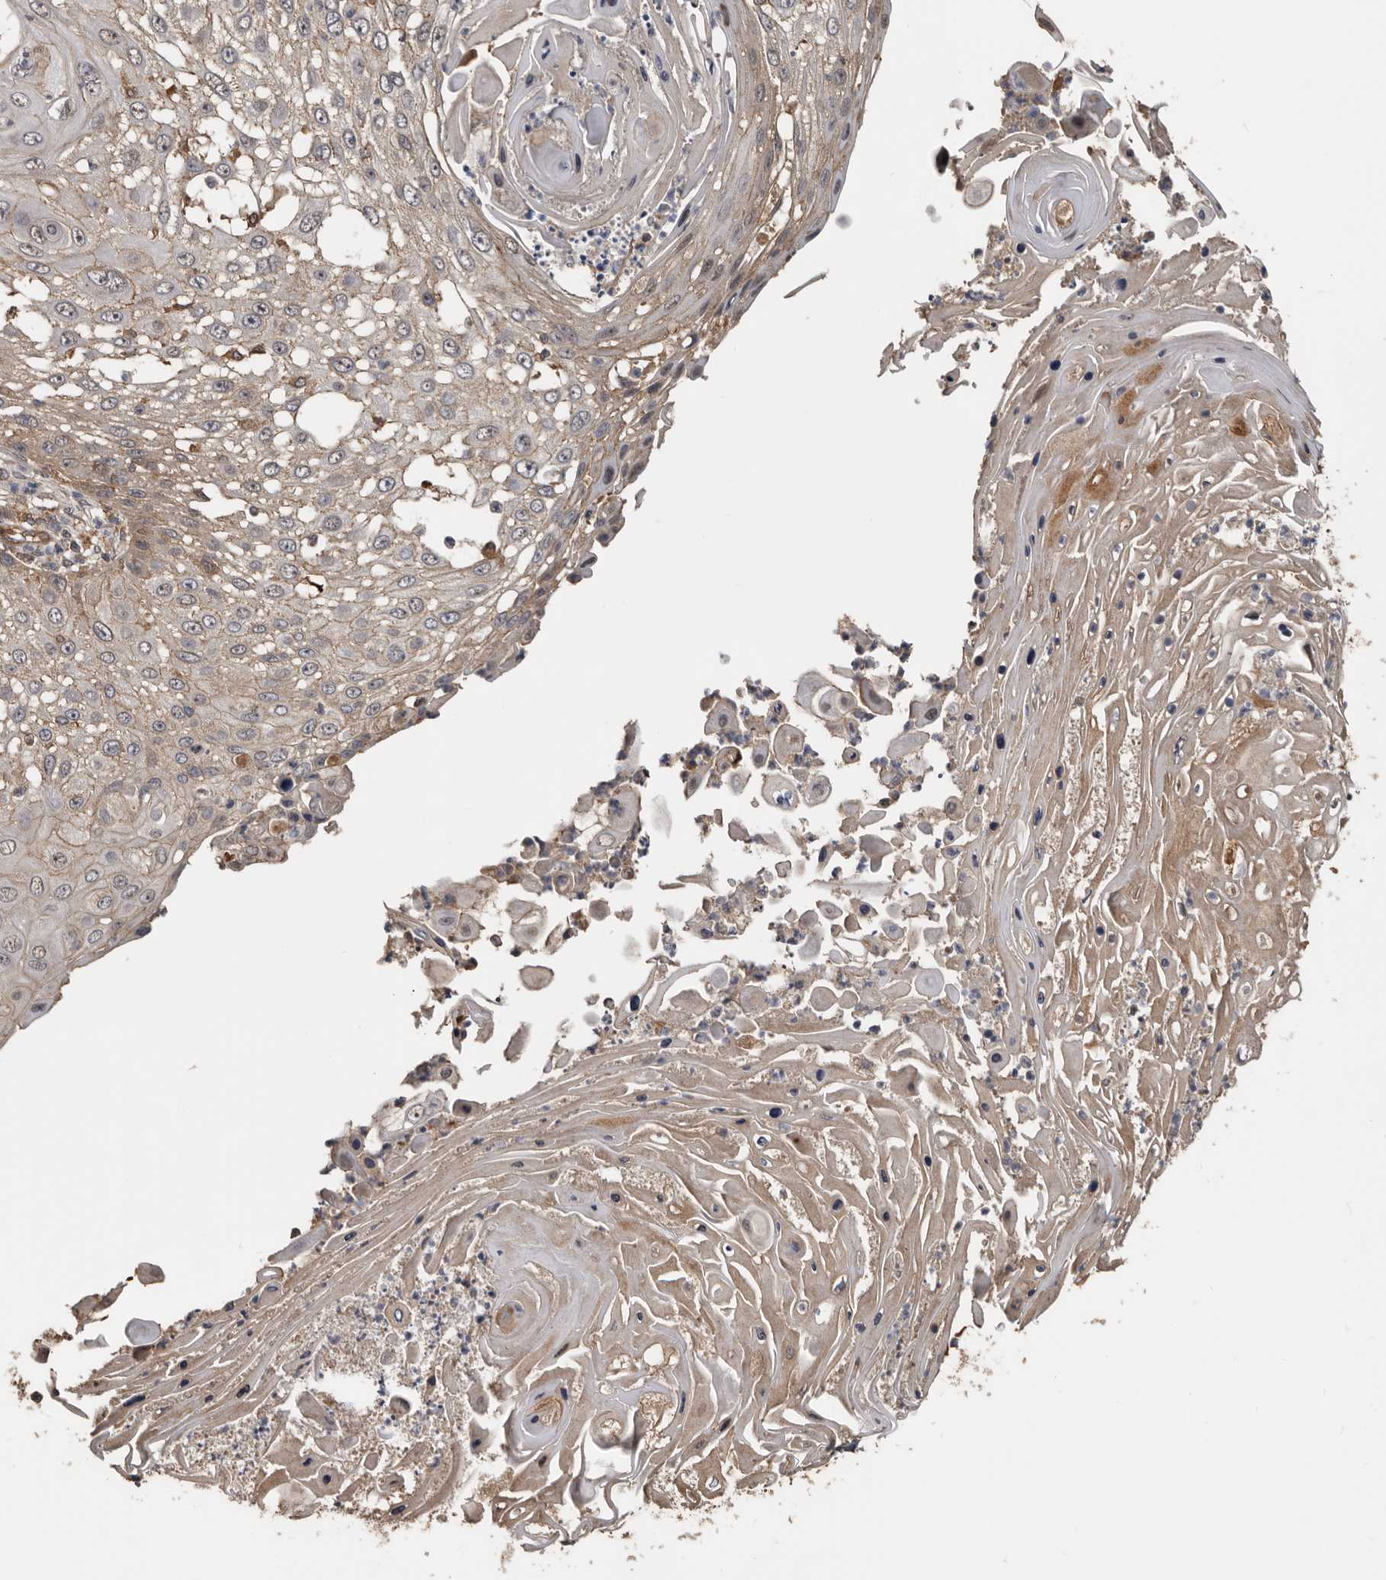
{"staining": {"intensity": "weak", "quantity": "25%-75%", "location": "cytoplasmic/membranous"}, "tissue": "skin cancer", "cell_type": "Tumor cells", "image_type": "cancer", "snomed": [{"axis": "morphology", "description": "Squamous cell carcinoma, NOS"}, {"axis": "topography", "description": "Skin"}], "caption": "About 25%-75% of tumor cells in squamous cell carcinoma (skin) demonstrate weak cytoplasmic/membranous protein expression as visualized by brown immunohistochemical staining.", "gene": "EXOC3L1", "patient": {"sex": "female", "age": 44}}